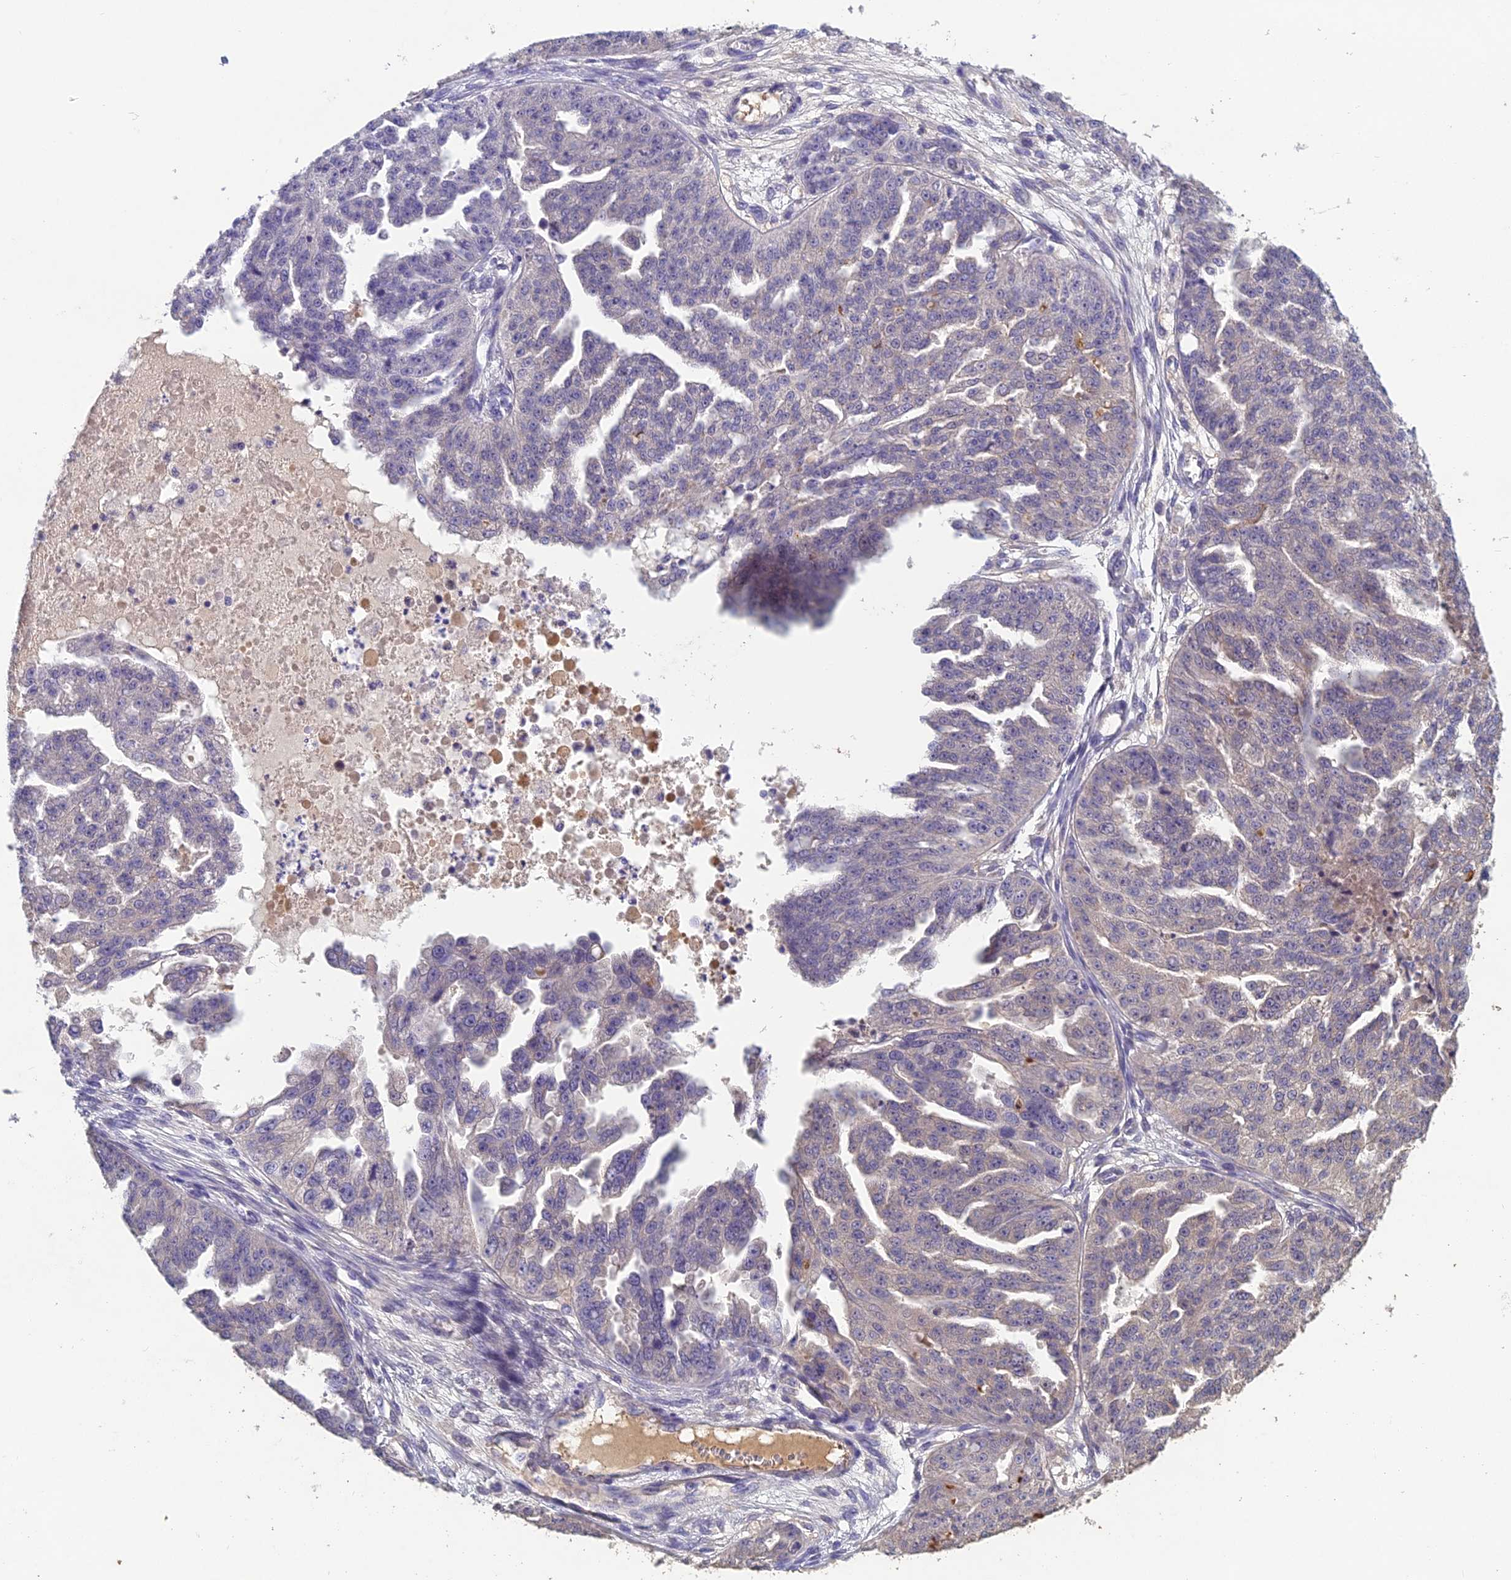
{"staining": {"intensity": "negative", "quantity": "none", "location": "none"}, "tissue": "ovarian cancer", "cell_type": "Tumor cells", "image_type": "cancer", "snomed": [{"axis": "morphology", "description": "Cystadenocarcinoma, serous, NOS"}, {"axis": "topography", "description": "Ovary"}], "caption": "Tumor cells are negative for protein expression in human serous cystadenocarcinoma (ovarian).", "gene": "CEACAM16", "patient": {"sex": "female", "age": 58}}